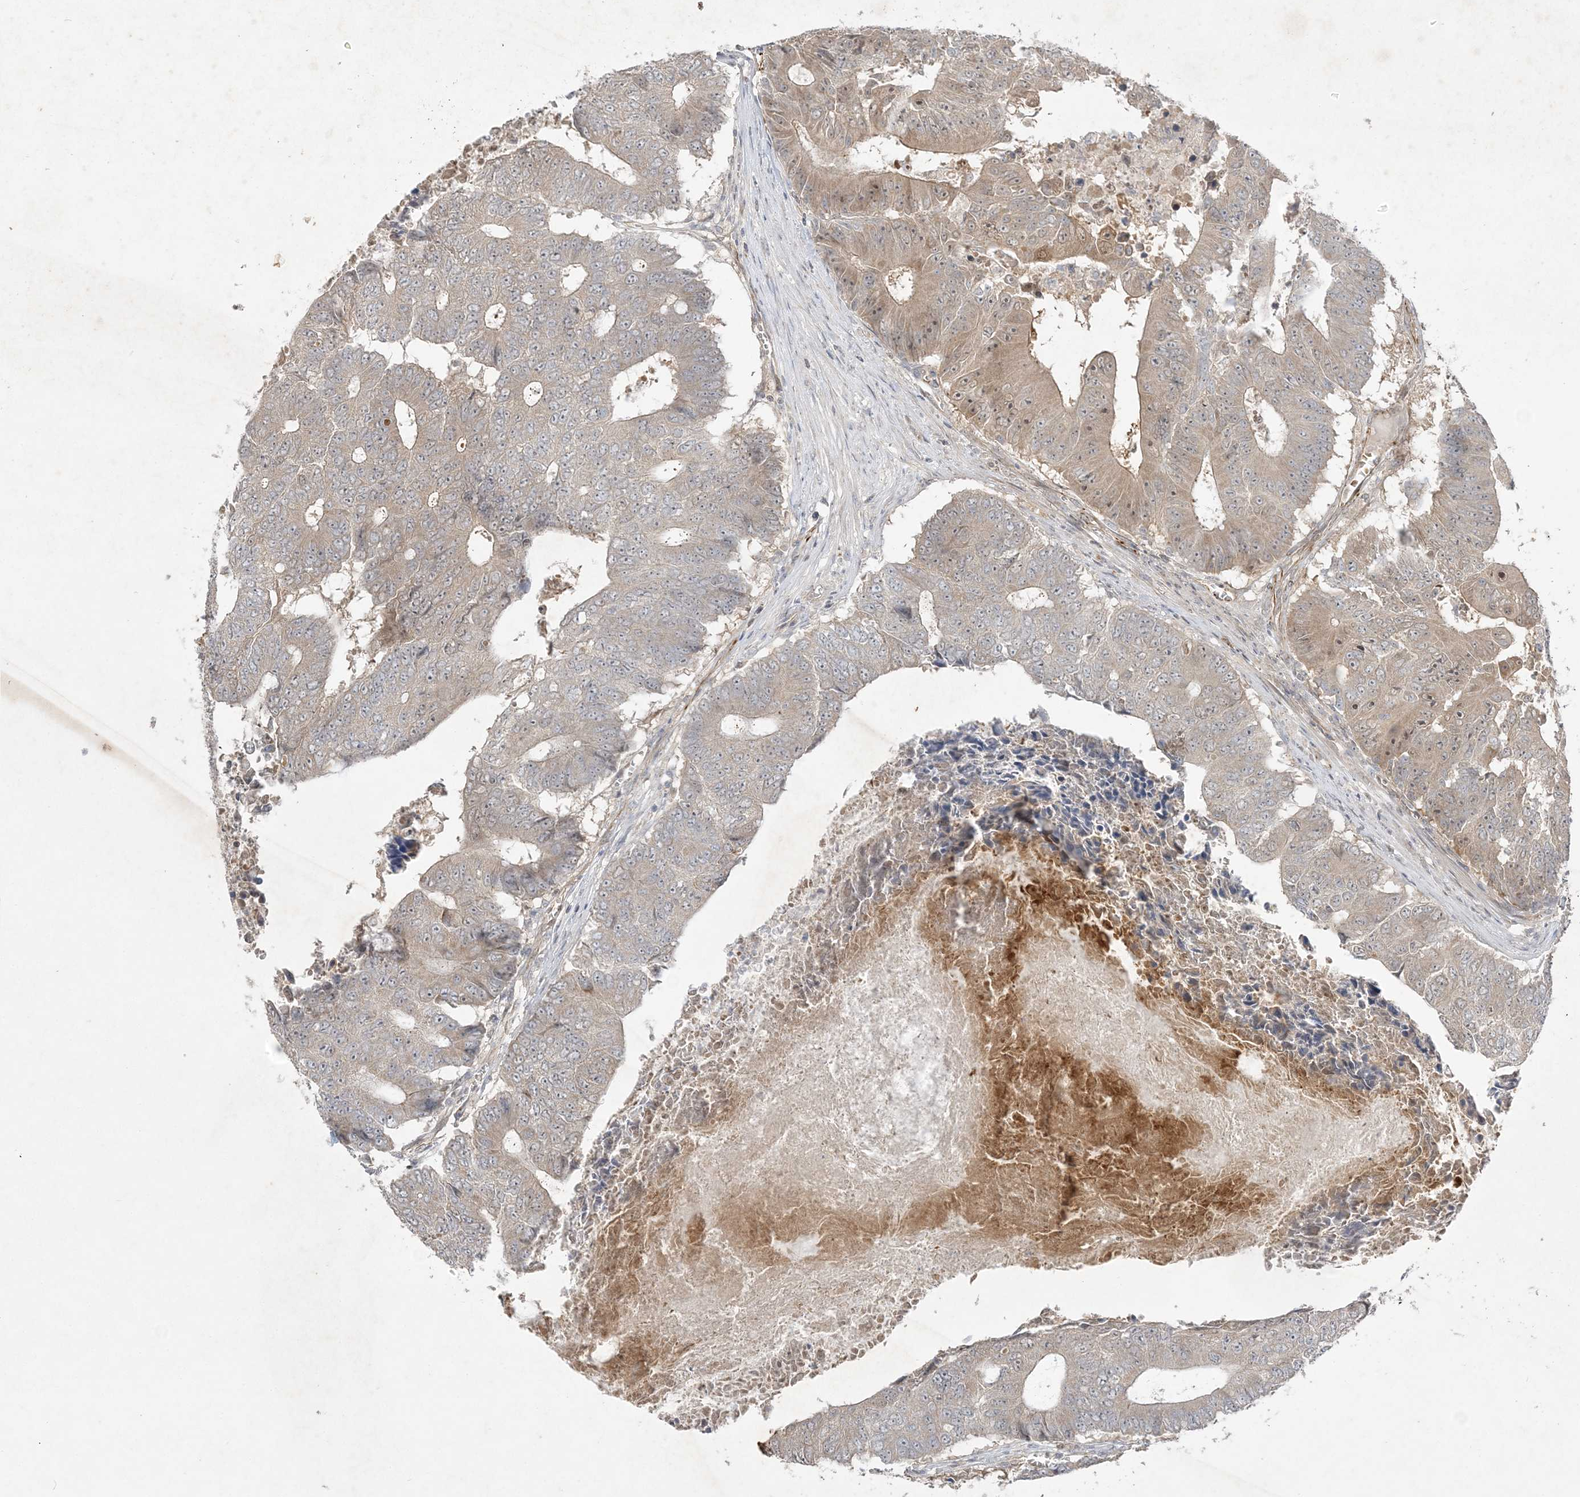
{"staining": {"intensity": "weak", "quantity": ">75%", "location": "cytoplasmic/membranous,nuclear"}, "tissue": "colorectal cancer", "cell_type": "Tumor cells", "image_type": "cancer", "snomed": [{"axis": "morphology", "description": "Adenocarcinoma, NOS"}, {"axis": "topography", "description": "Colon"}], "caption": "Adenocarcinoma (colorectal) stained with a brown dye shows weak cytoplasmic/membranous and nuclear positive expression in approximately >75% of tumor cells.", "gene": "INPP1", "patient": {"sex": "male", "age": 87}}